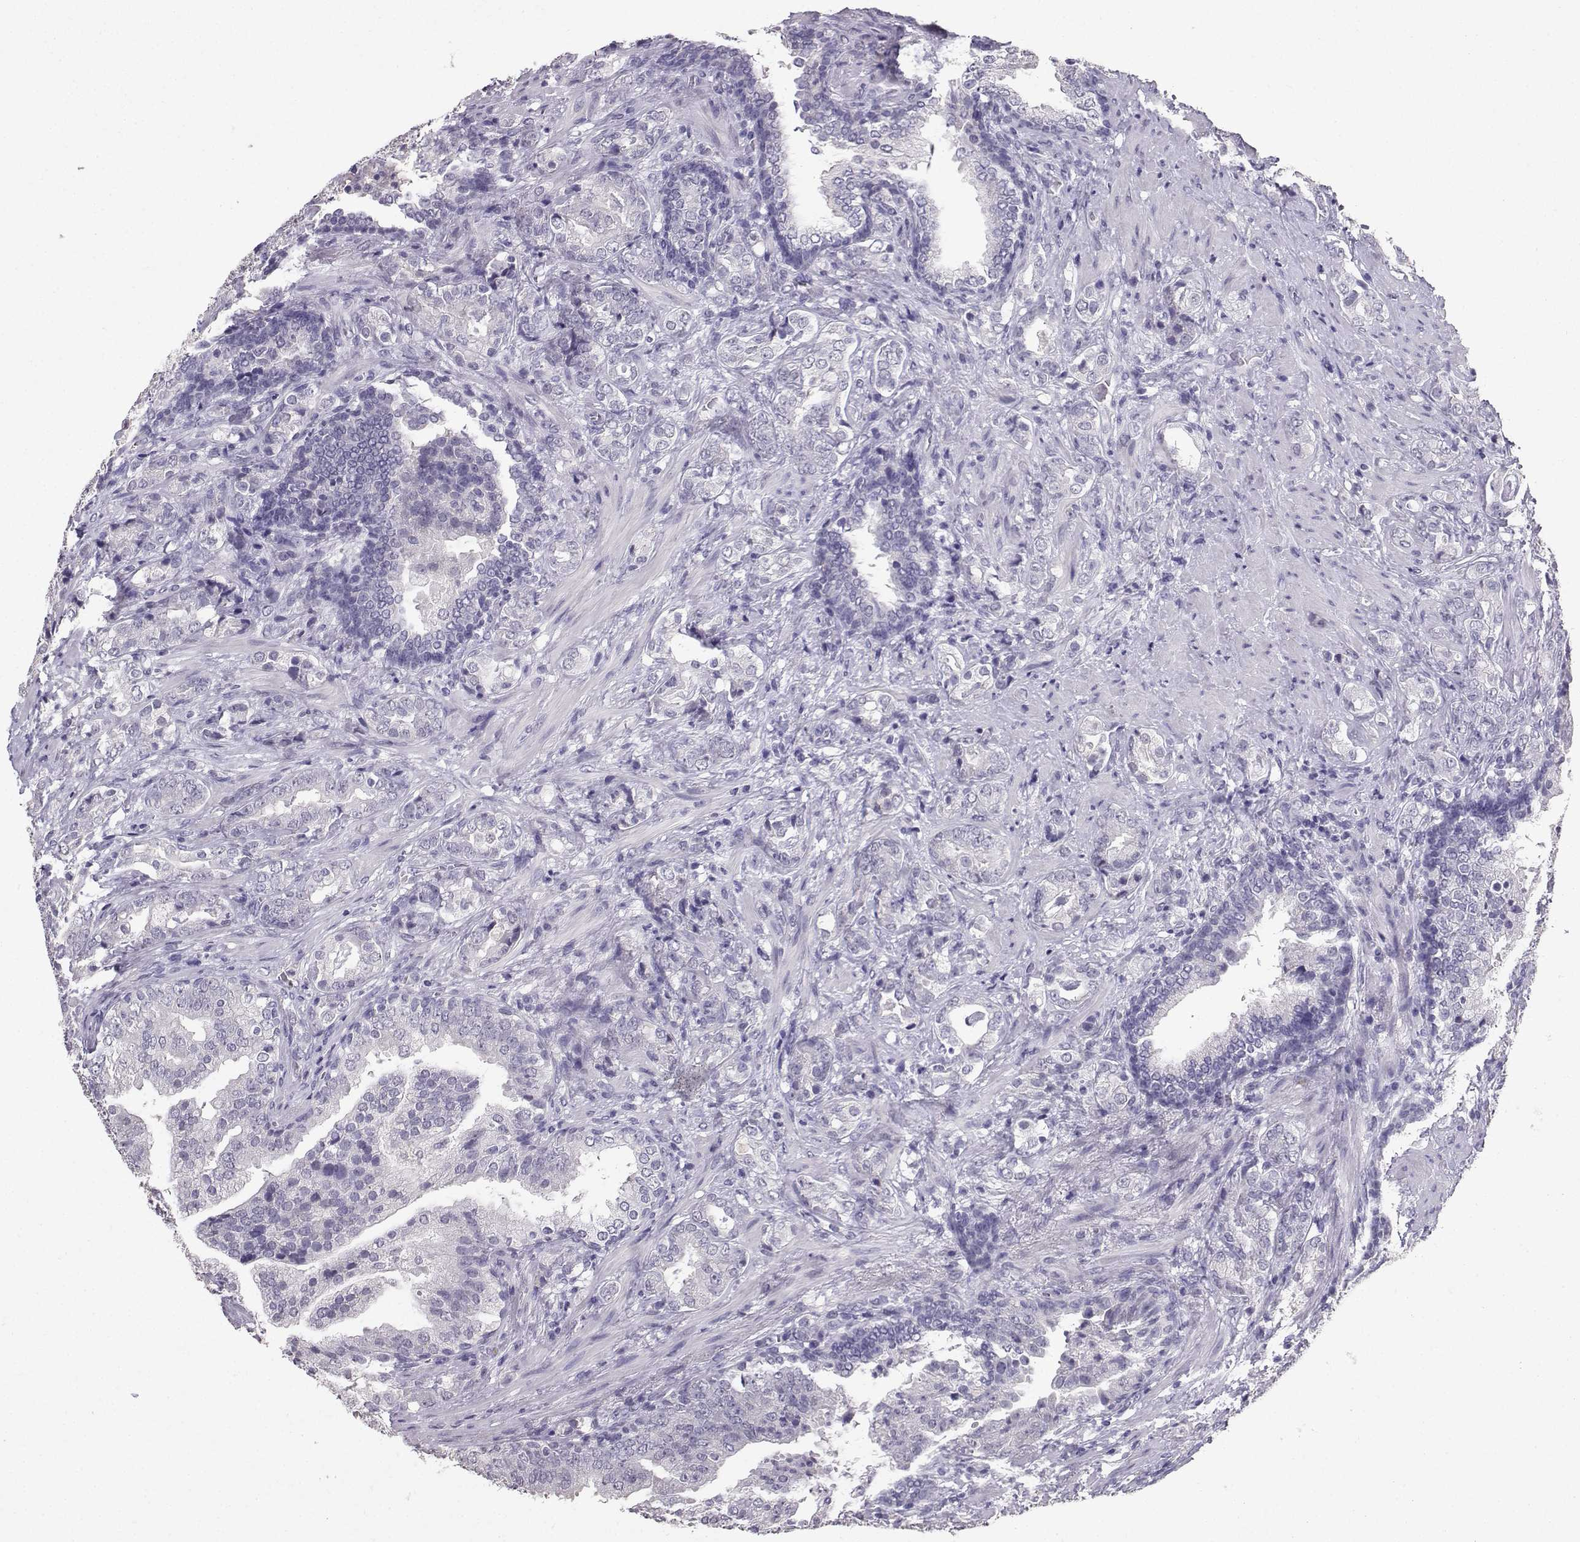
{"staining": {"intensity": "negative", "quantity": "none", "location": "none"}, "tissue": "prostate cancer", "cell_type": "Tumor cells", "image_type": "cancer", "snomed": [{"axis": "morphology", "description": "Adenocarcinoma, NOS"}, {"axis": "topography", "description": "Prostate"}], "caption": "Image shows no protein expression in tumor cells of prostate adenocarcinoma tissue.", "gene": "SPAG11B", "patient": {"sex": "male", "age": 57}}